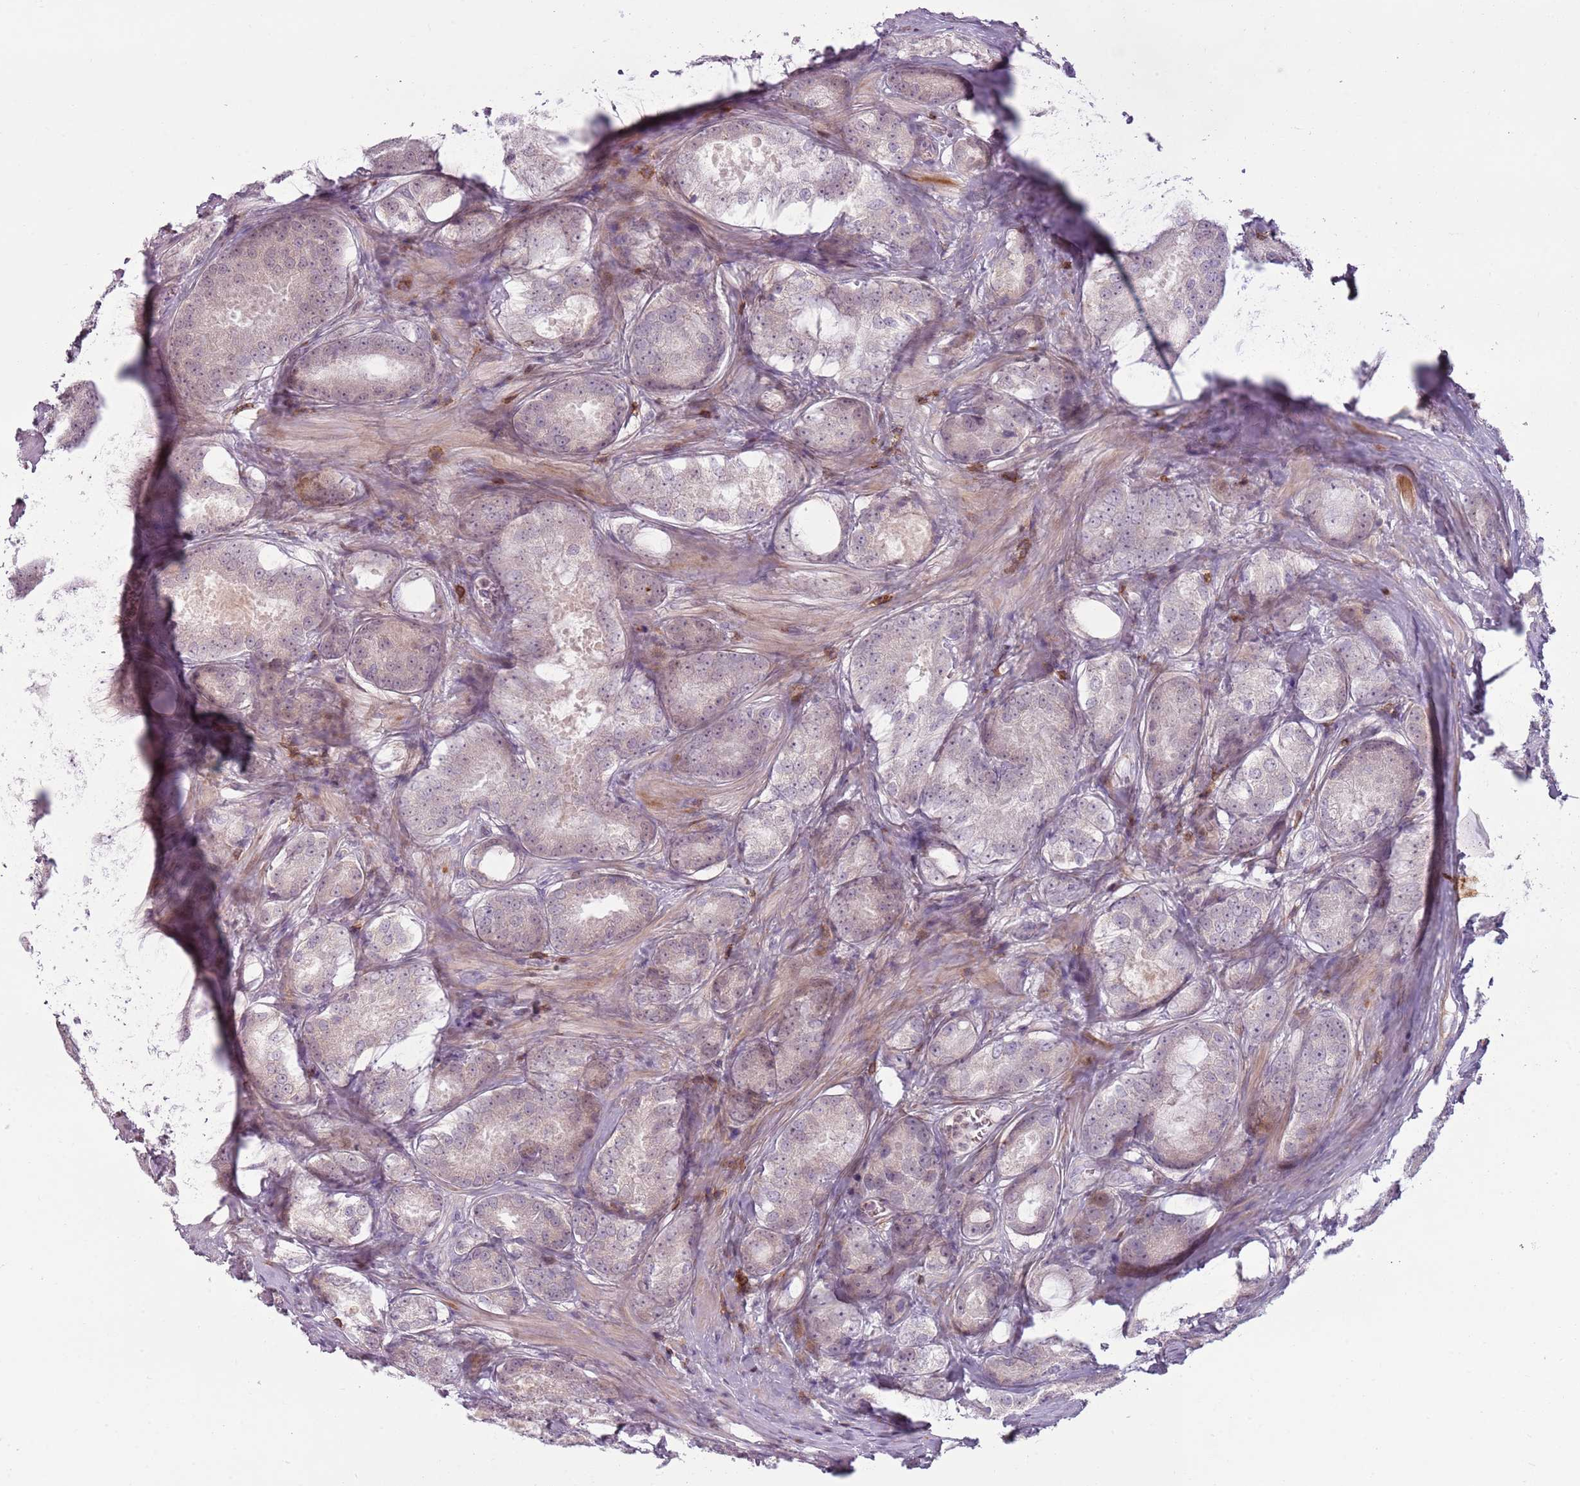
{"staining": {"intensity": "negative", "quantity": "none", "location": "none"}, "tissue": "prostate cancer", "cell_type": "Tumor cells", "image_type": "cancer", "snomed": [{"axis": "morphology", "description": "Adenocarcinoma, Low grade"}, {"axis": "topography", "description": "Prostate"}], "caption": "Tumor cells show no significant protein staining in prostate cancer (adenocarcinoma (low-grade)).", "gene": "ZNF583", "patient": {"sex": "male", "age": 68}}